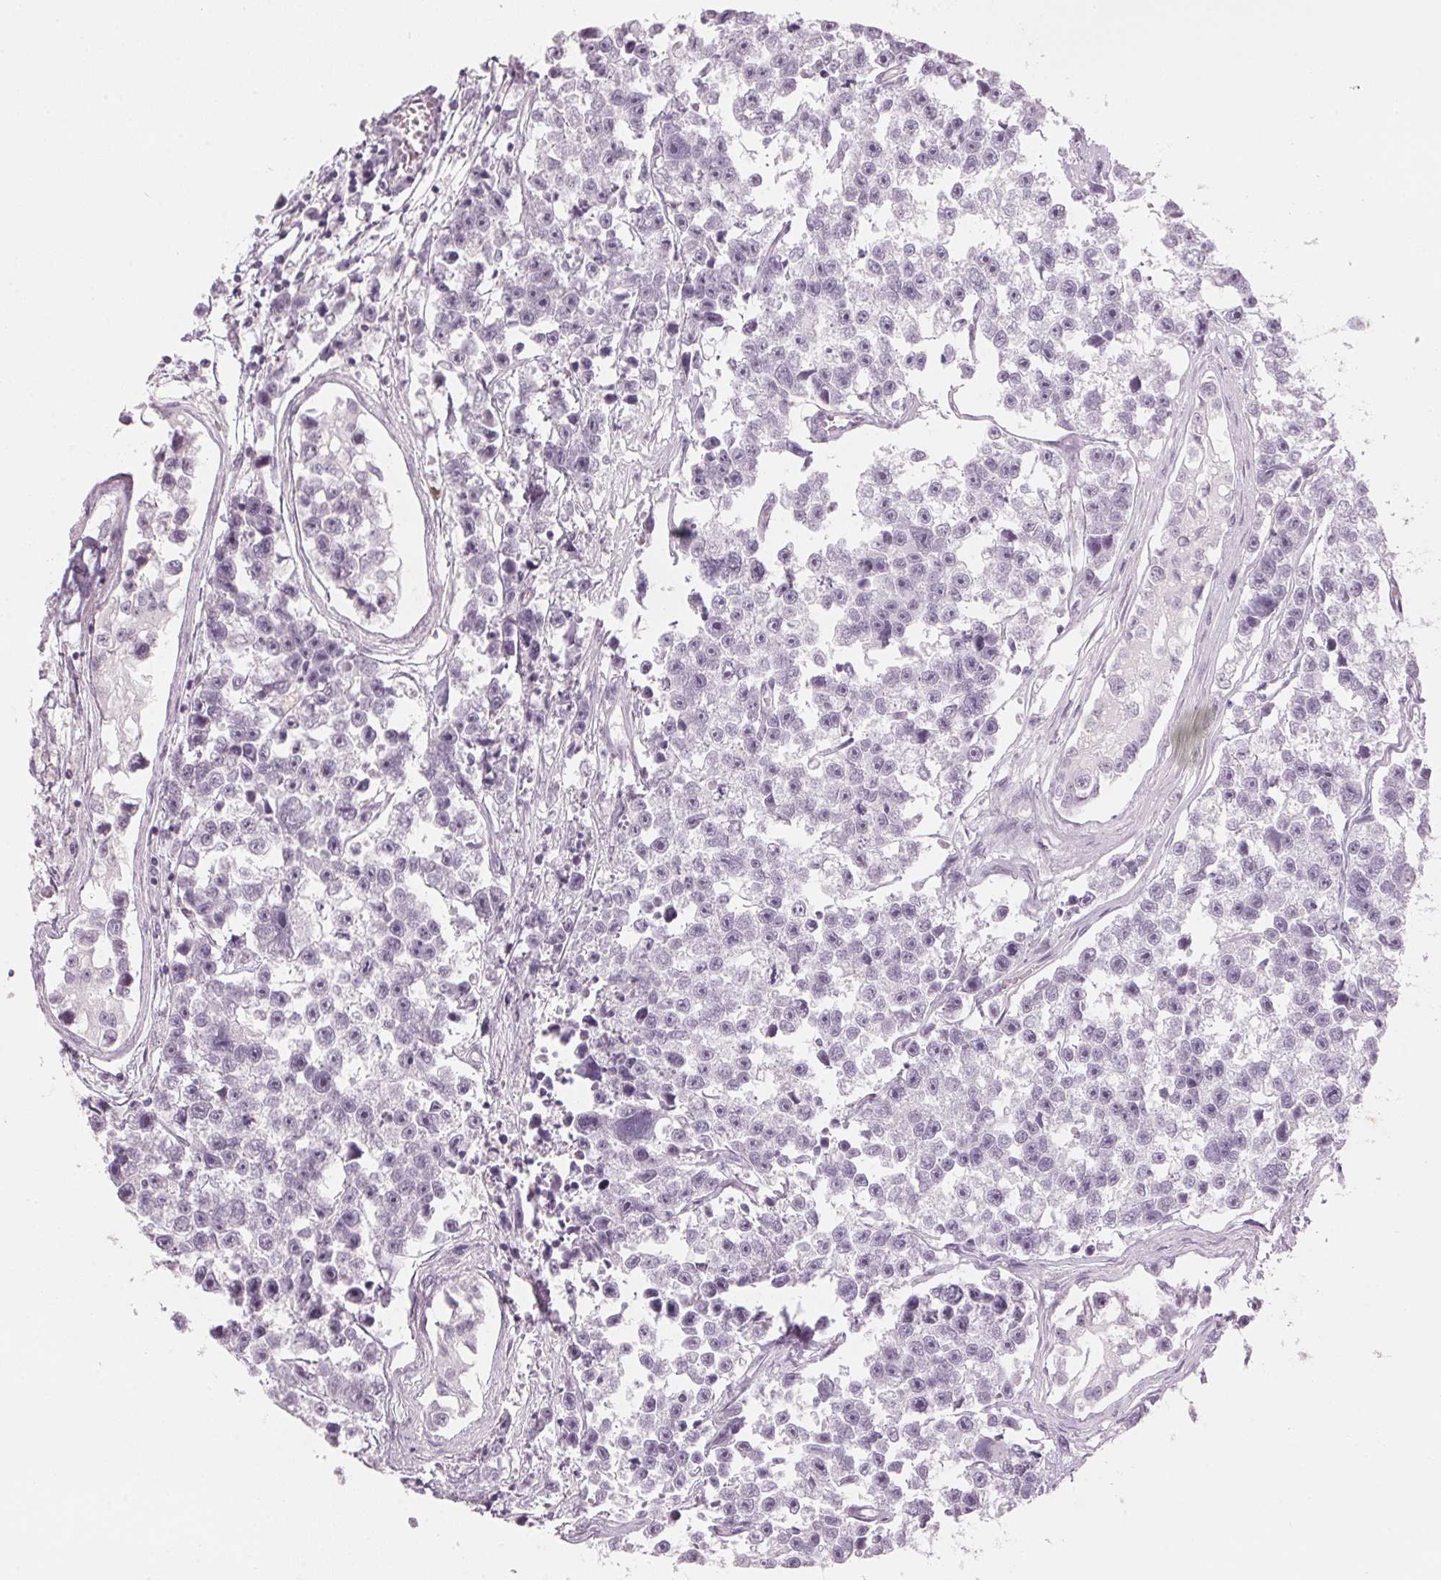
{"staining": {"intensity": "negative", "quantity": "none", "location": "none"}, "tissue": "testis cancer", "cell_type": "Tumor cells", "image_type": "cancer", "snomed": [{"axis": "morphology", "description": "Seminoma, NOS"}, {"axis": "topography", "description": "Testis"}], "caption": "Immunohistochemical staining of testis seminoma exhibits no significant staining in tumor cells.", "gene": "SCTR", "patient": {"sex": "male", "age": 26}}